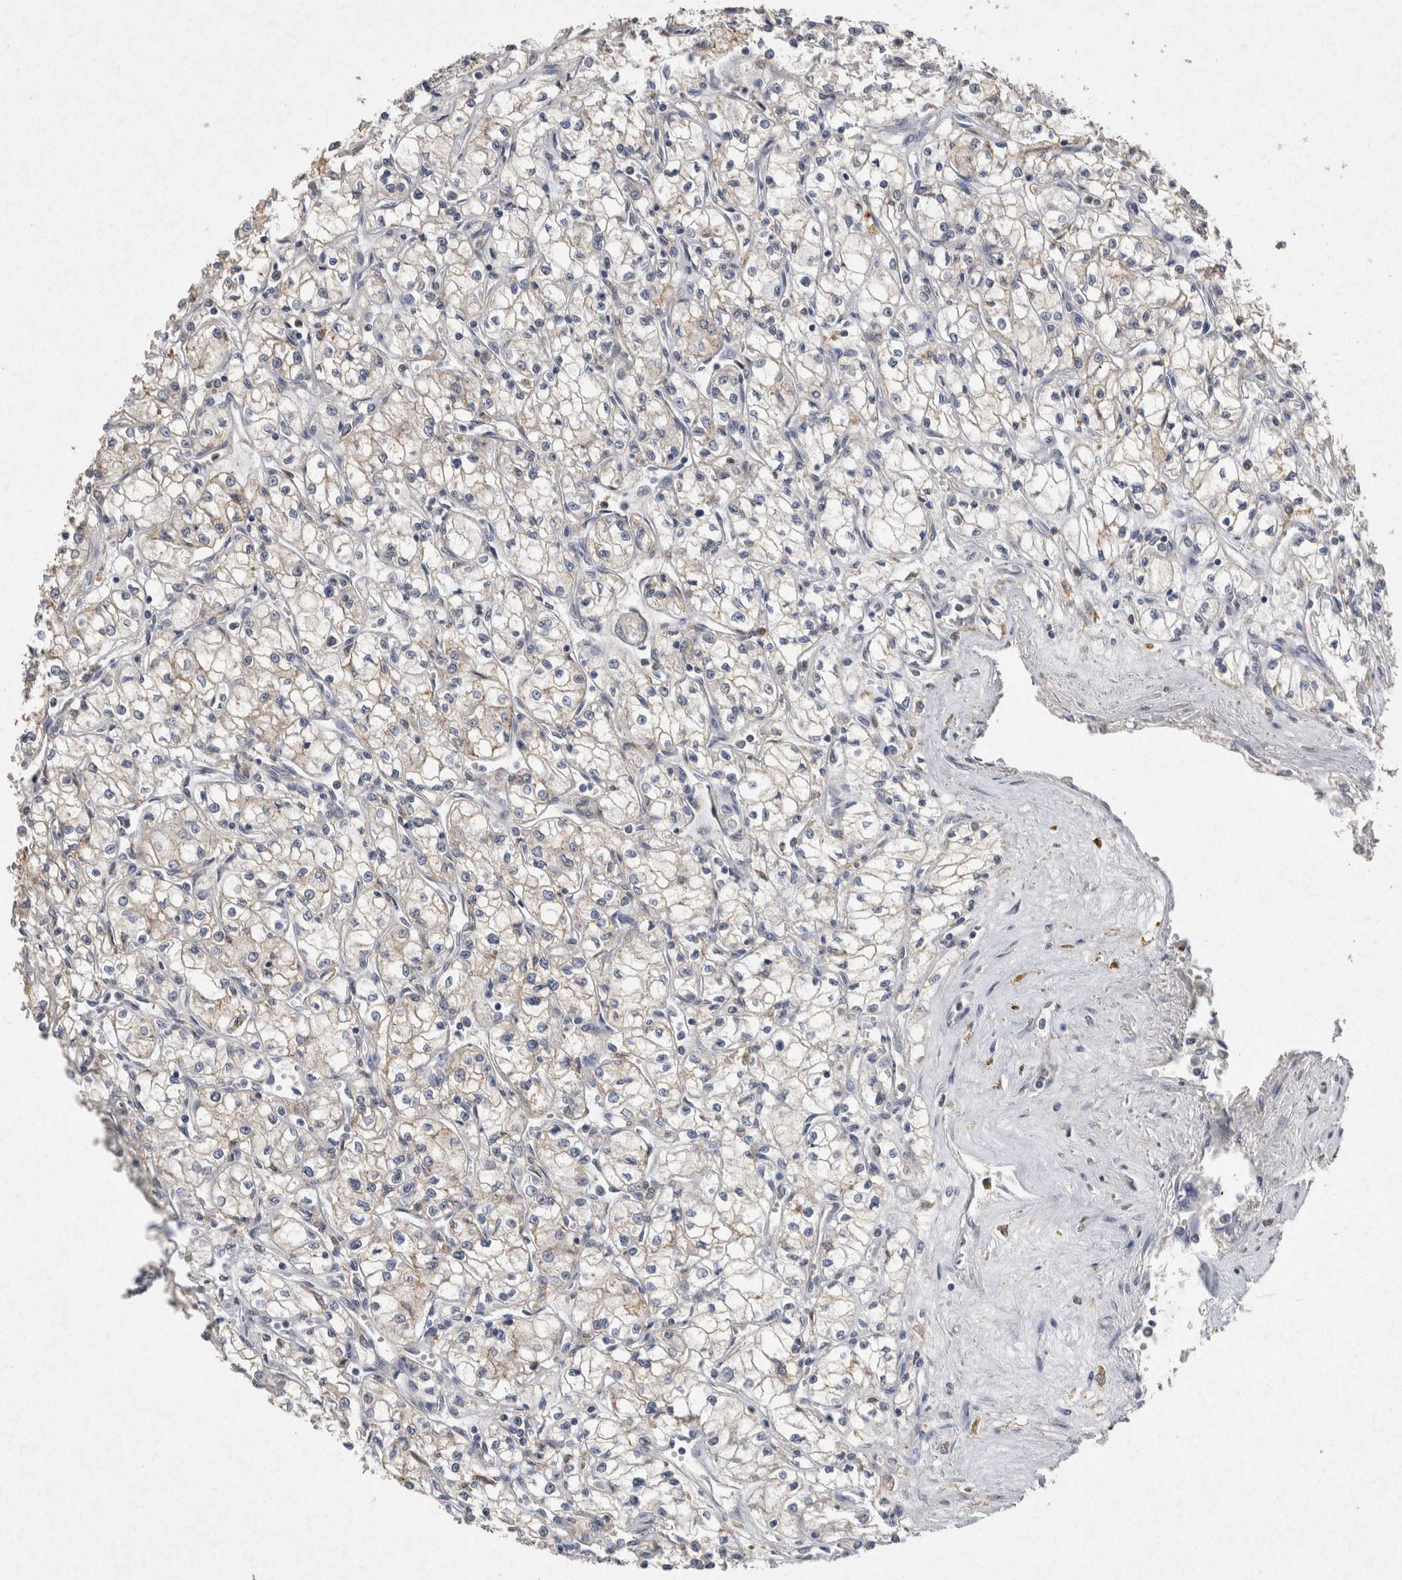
{"staining": {"intensity": "weak", "quantity": "25%-75%", "location": "cytoplasmic/membranous"}, "tissue": "renal cancer", "cell_type": "Tumor cells", "image_type": "cancer", "snomed": [{"axis": "morphology", "description": "Normal tissue, NOS"}, {"axis": "morphology", "description": "Adenocarcinoma, NOS"}, {"axis": "topography", "description": "Kidney"}], "caption": "Adenocarcinoma (renal) stained with a protein marker demonstrates weak staining in tumor cells.", "gene": "CNTFR", "patient": {"sex": "male", "age": 59}}